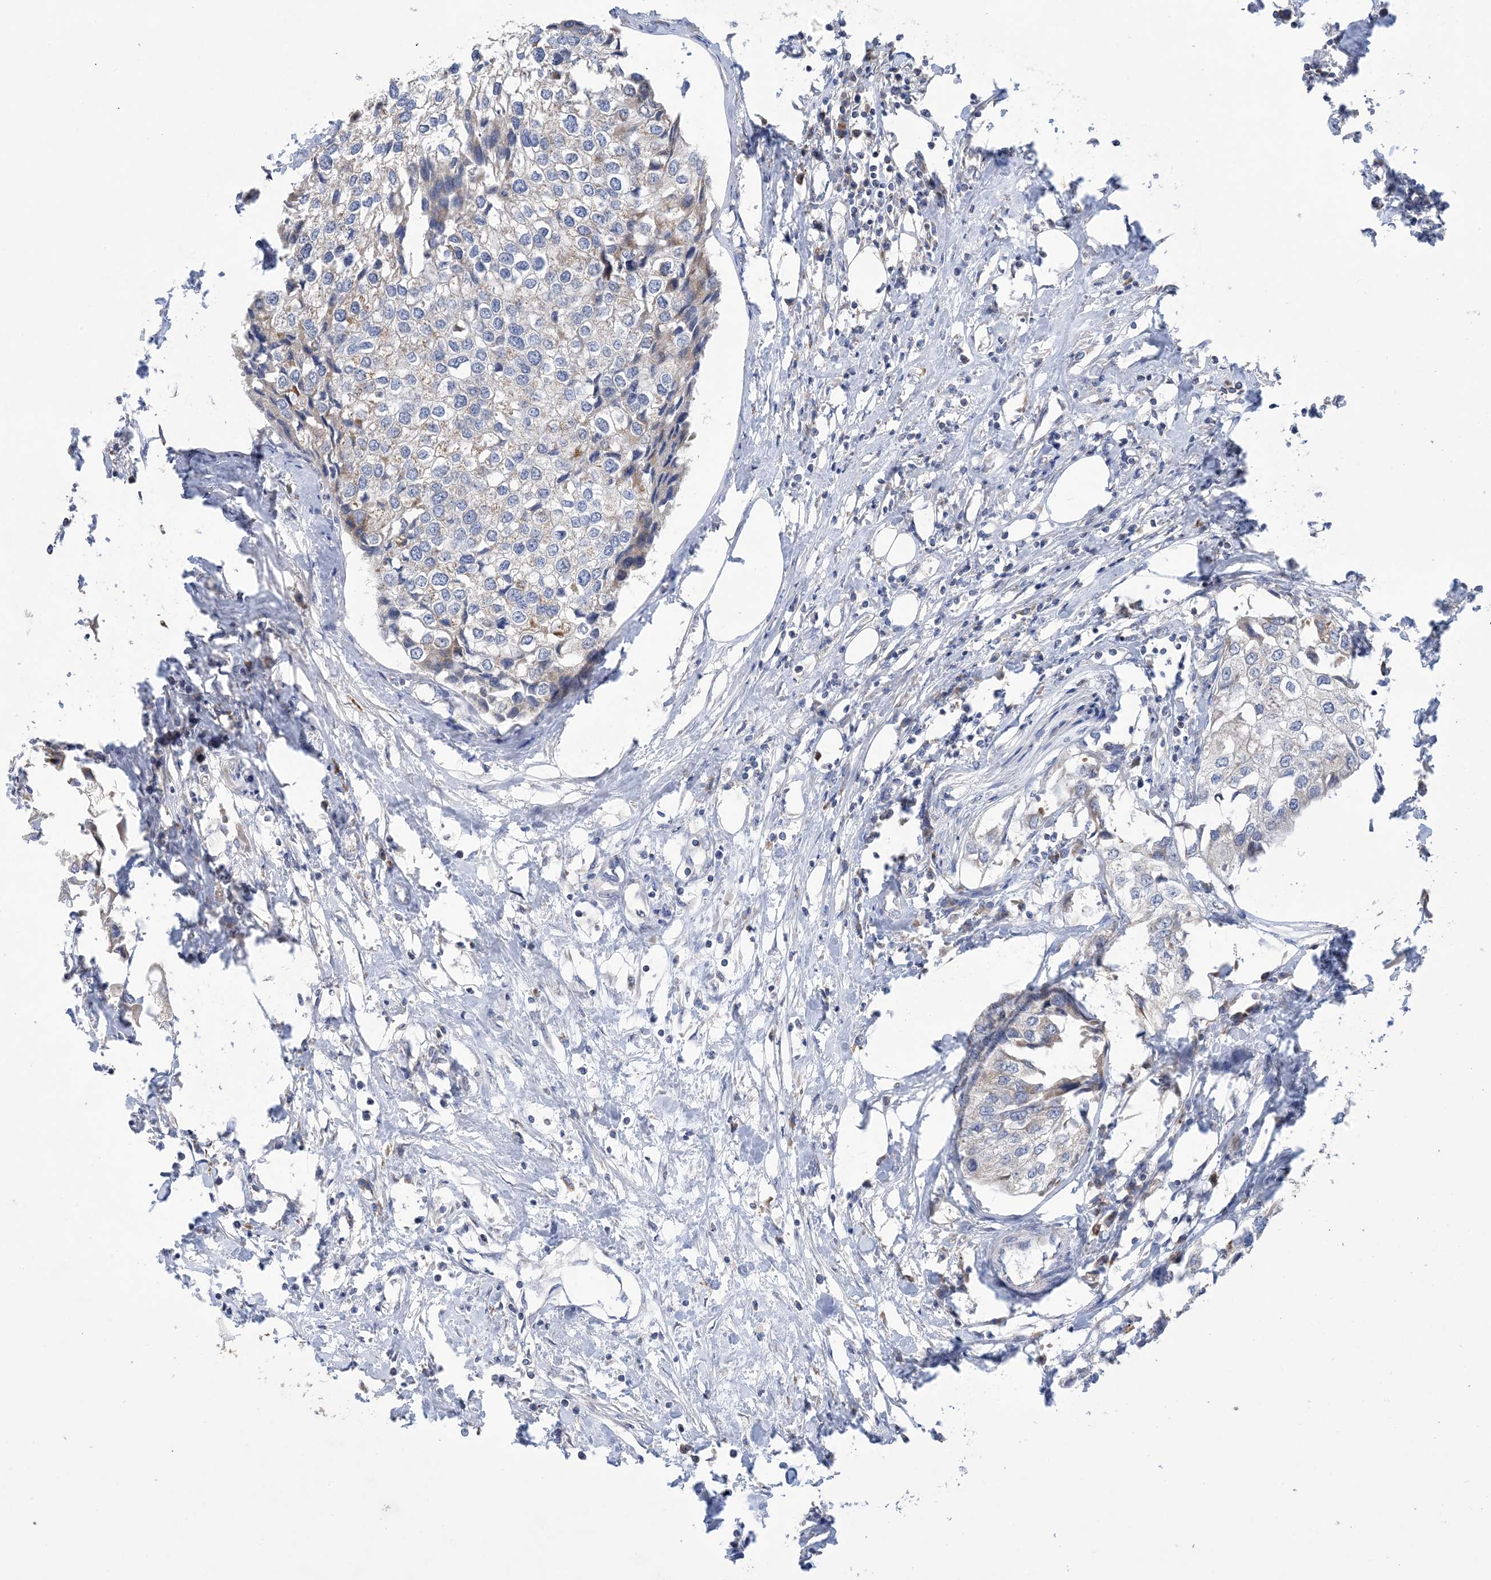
{"staining": {"intensity": "negative", "quantity": "none", "location": "none"}, "tissue": "urothelial cancer", "cell_type": "Tumor cells", "image_type": "cancer", "snomed": [{"axis": "morphology", "description": "Urothelial carcinoma, High grade"}, {"axis": "topography", "description": "Urinary bladder"}], "caption": "DAB immunohistochemical staining of human urothelial carcinoma (high-grade) exhibits no significant positivity in tumor cells. (Brightfield microscopy of DAB immunohistochemistry at high magnification).", "gene": "CLEC16A", "patient": {"sex": "male", "age": 64}}